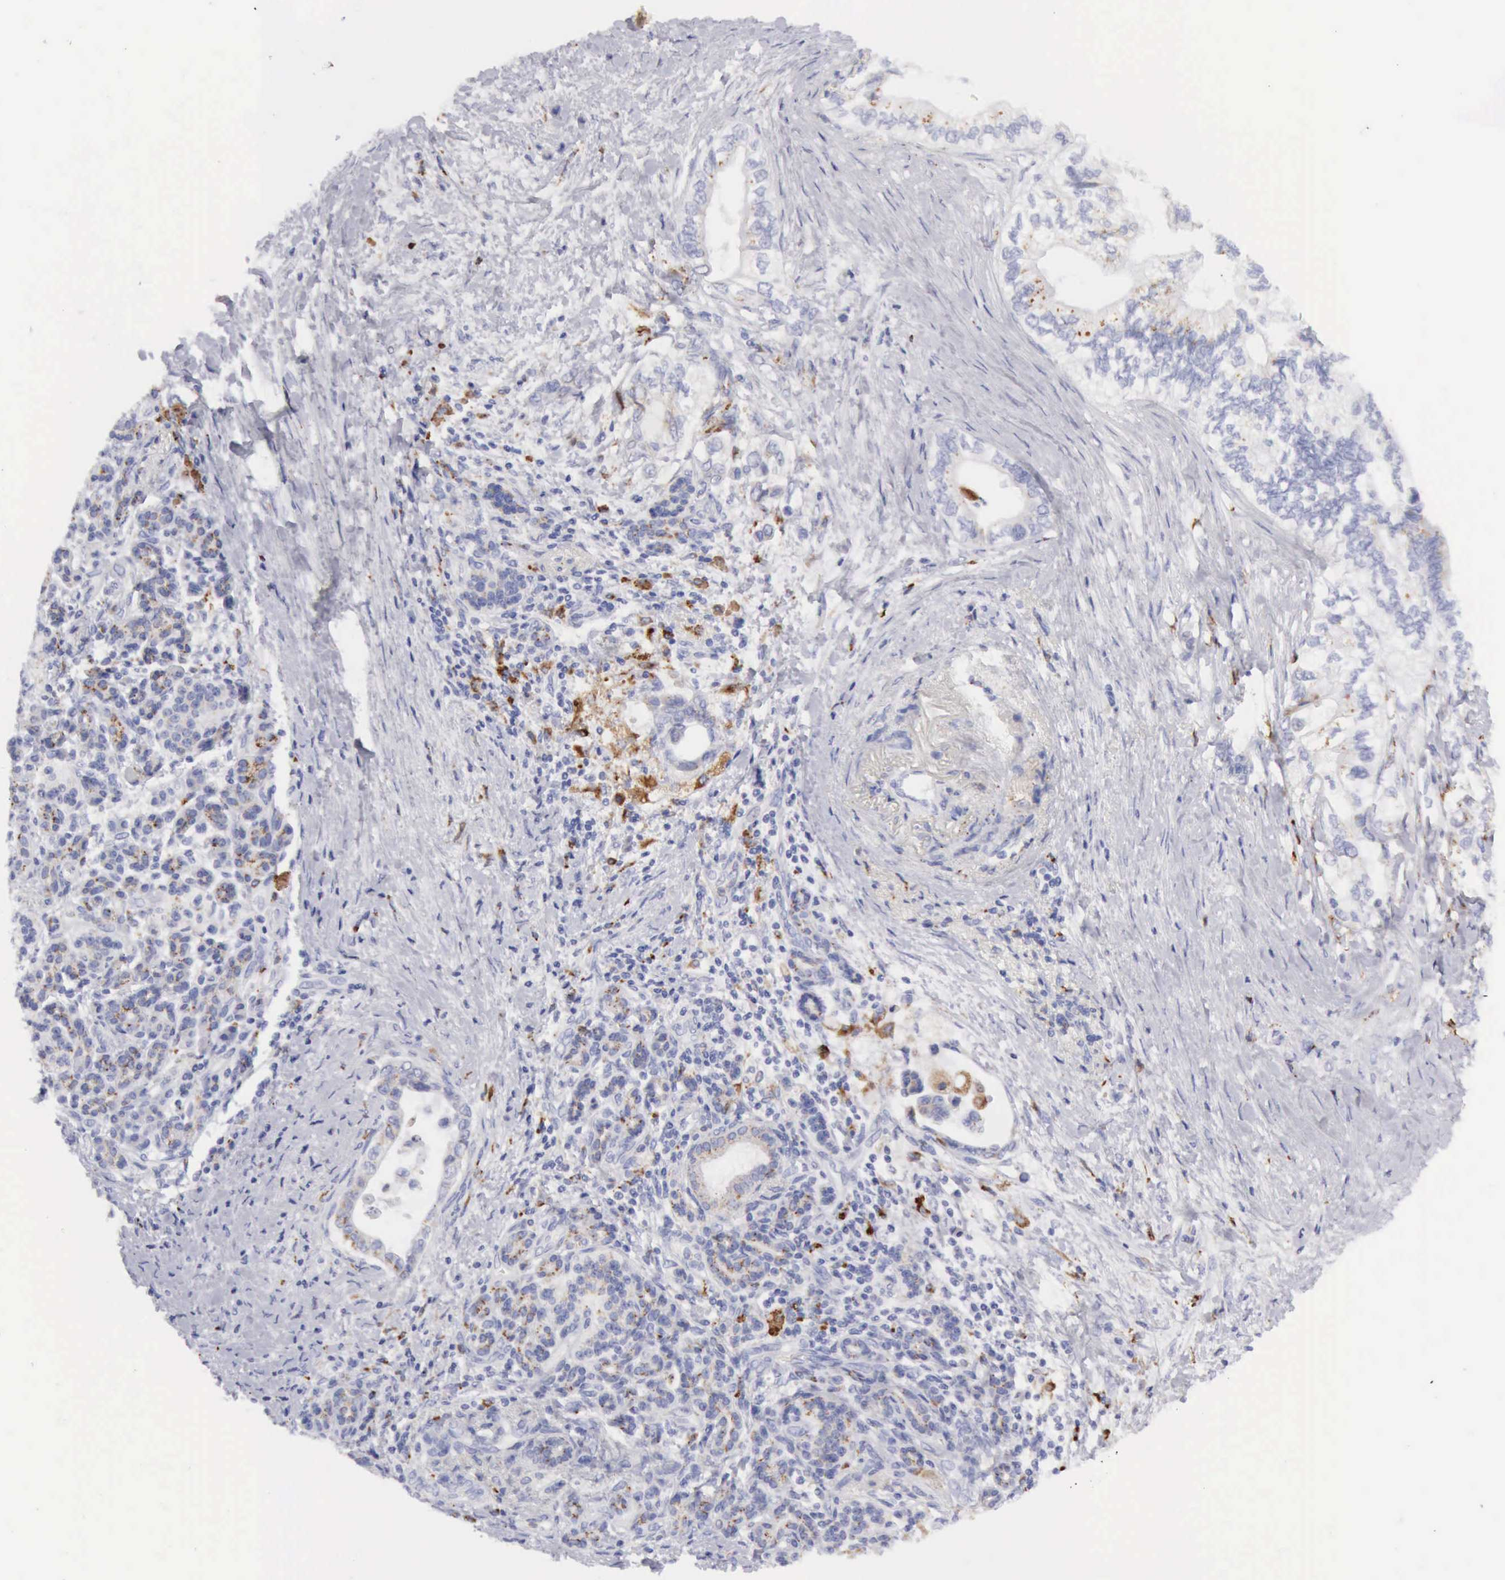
{"staining": {"intensity": "negative", "quantity": "none", "location": "none"}, "tissue": "pancreatic cancer", "cell_type": "Tumor cells", "image_type": "cancer", "snomed": [{"axis": "morphology", "description": "Adenocarcinoma, NOS"}, {"axis": "topography", "description": "Pancreas"}], "caption": "Protein analysis of pancreatic cancer (adenocarcinoma) exhibits no significant staining in tumor cells.", "gene": "CTSS", "patient": {"sex": "female", "age": 66}}